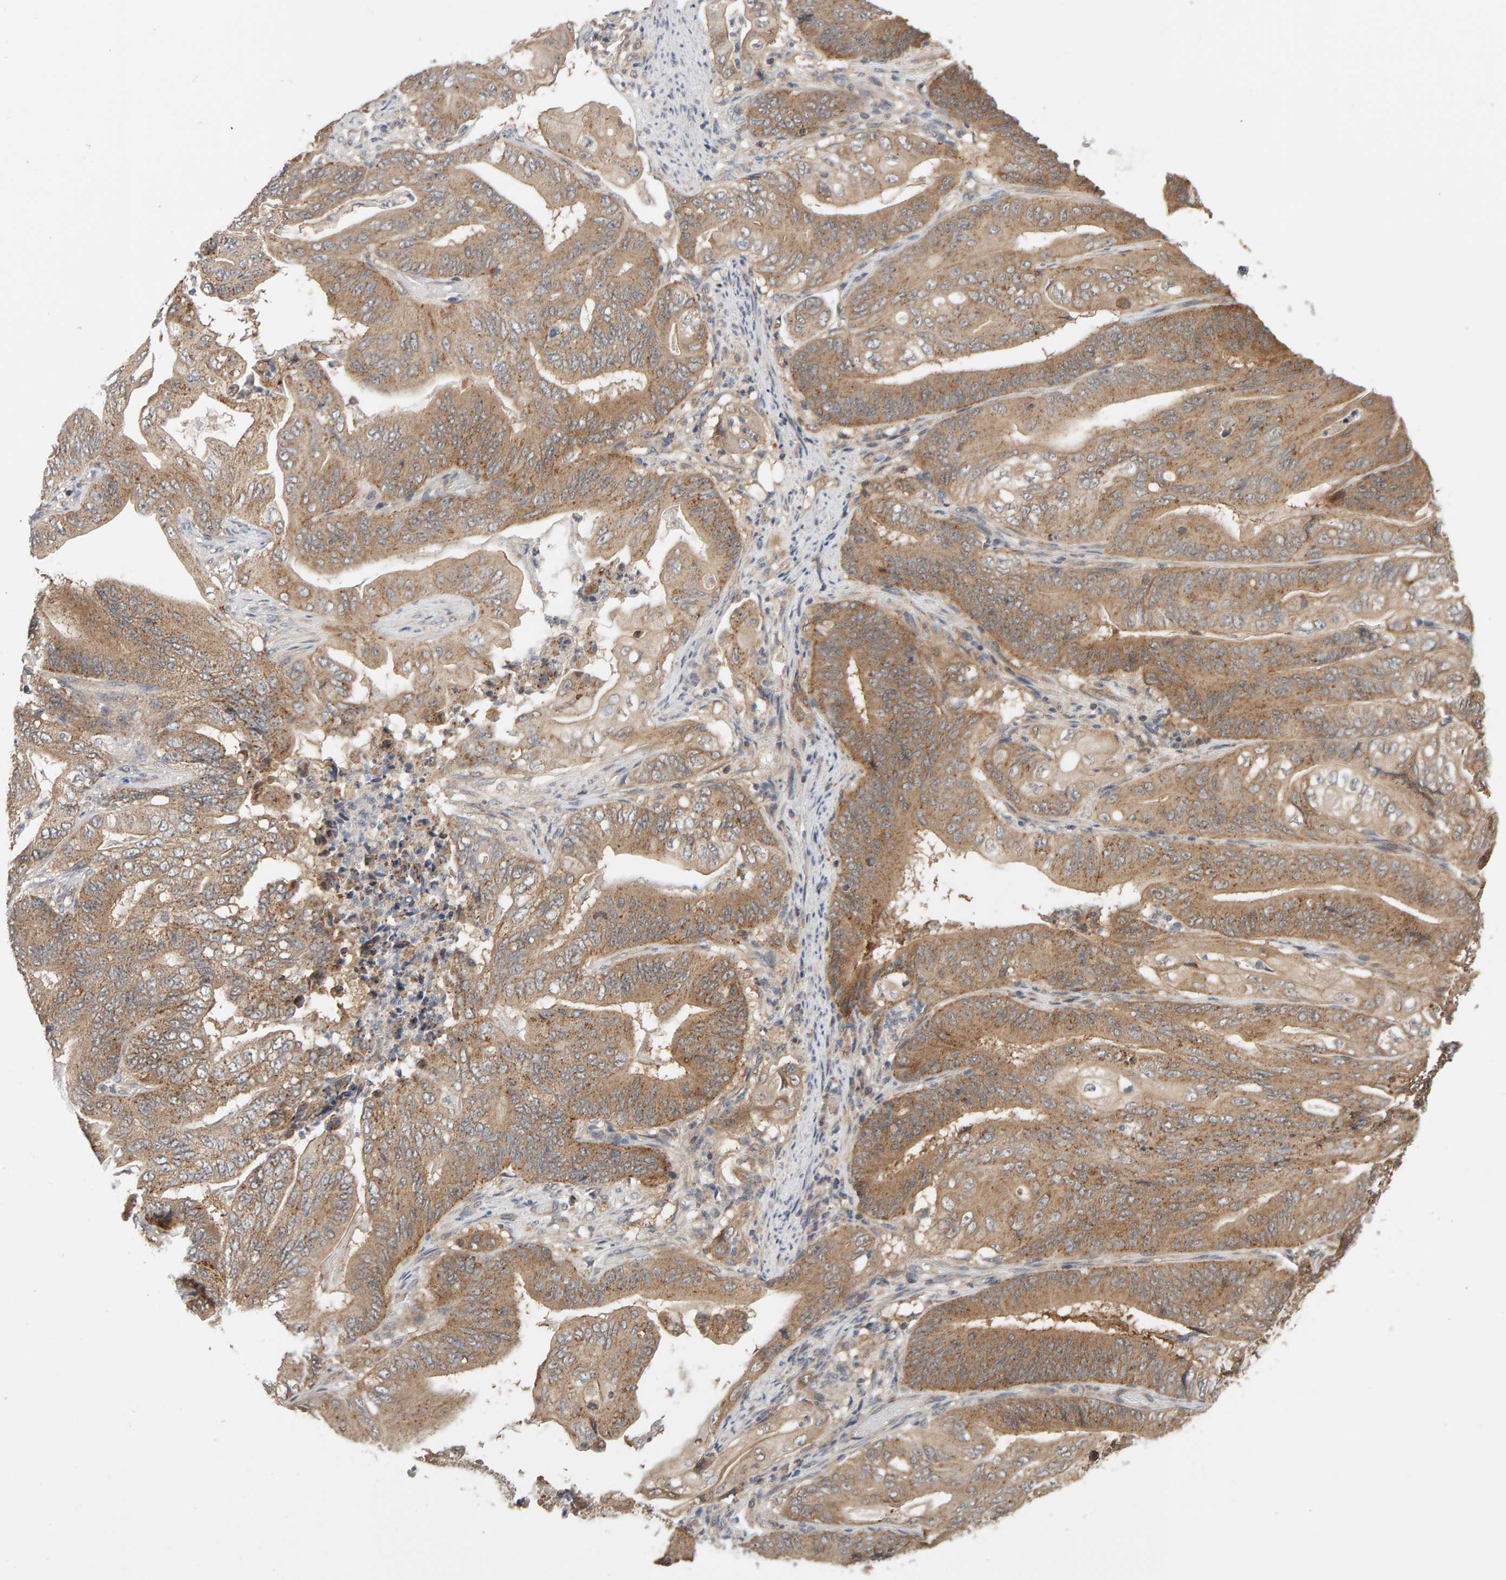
{"staining": {"intensity": "moderate", "quantity": ">75%", "location": "cytoplasmic/membranous"}, "tissue": "stomach cancer", "cell_type": "Tumor cells", "image_type": "cancer", "snomed": [{"axis": "morphology", "description": "Adenocarcinoma, NOS"}, {"axis": "topography", "description": "Stomach"}], "caption": "Tumor cells show medium levels of moderate cytoplasmic/membranous expression in about >75% of cells in stomach cancer (adenocarcinoma).", "gene": "DNAJC7", "patient": {"sex": "female", "age": 73}}